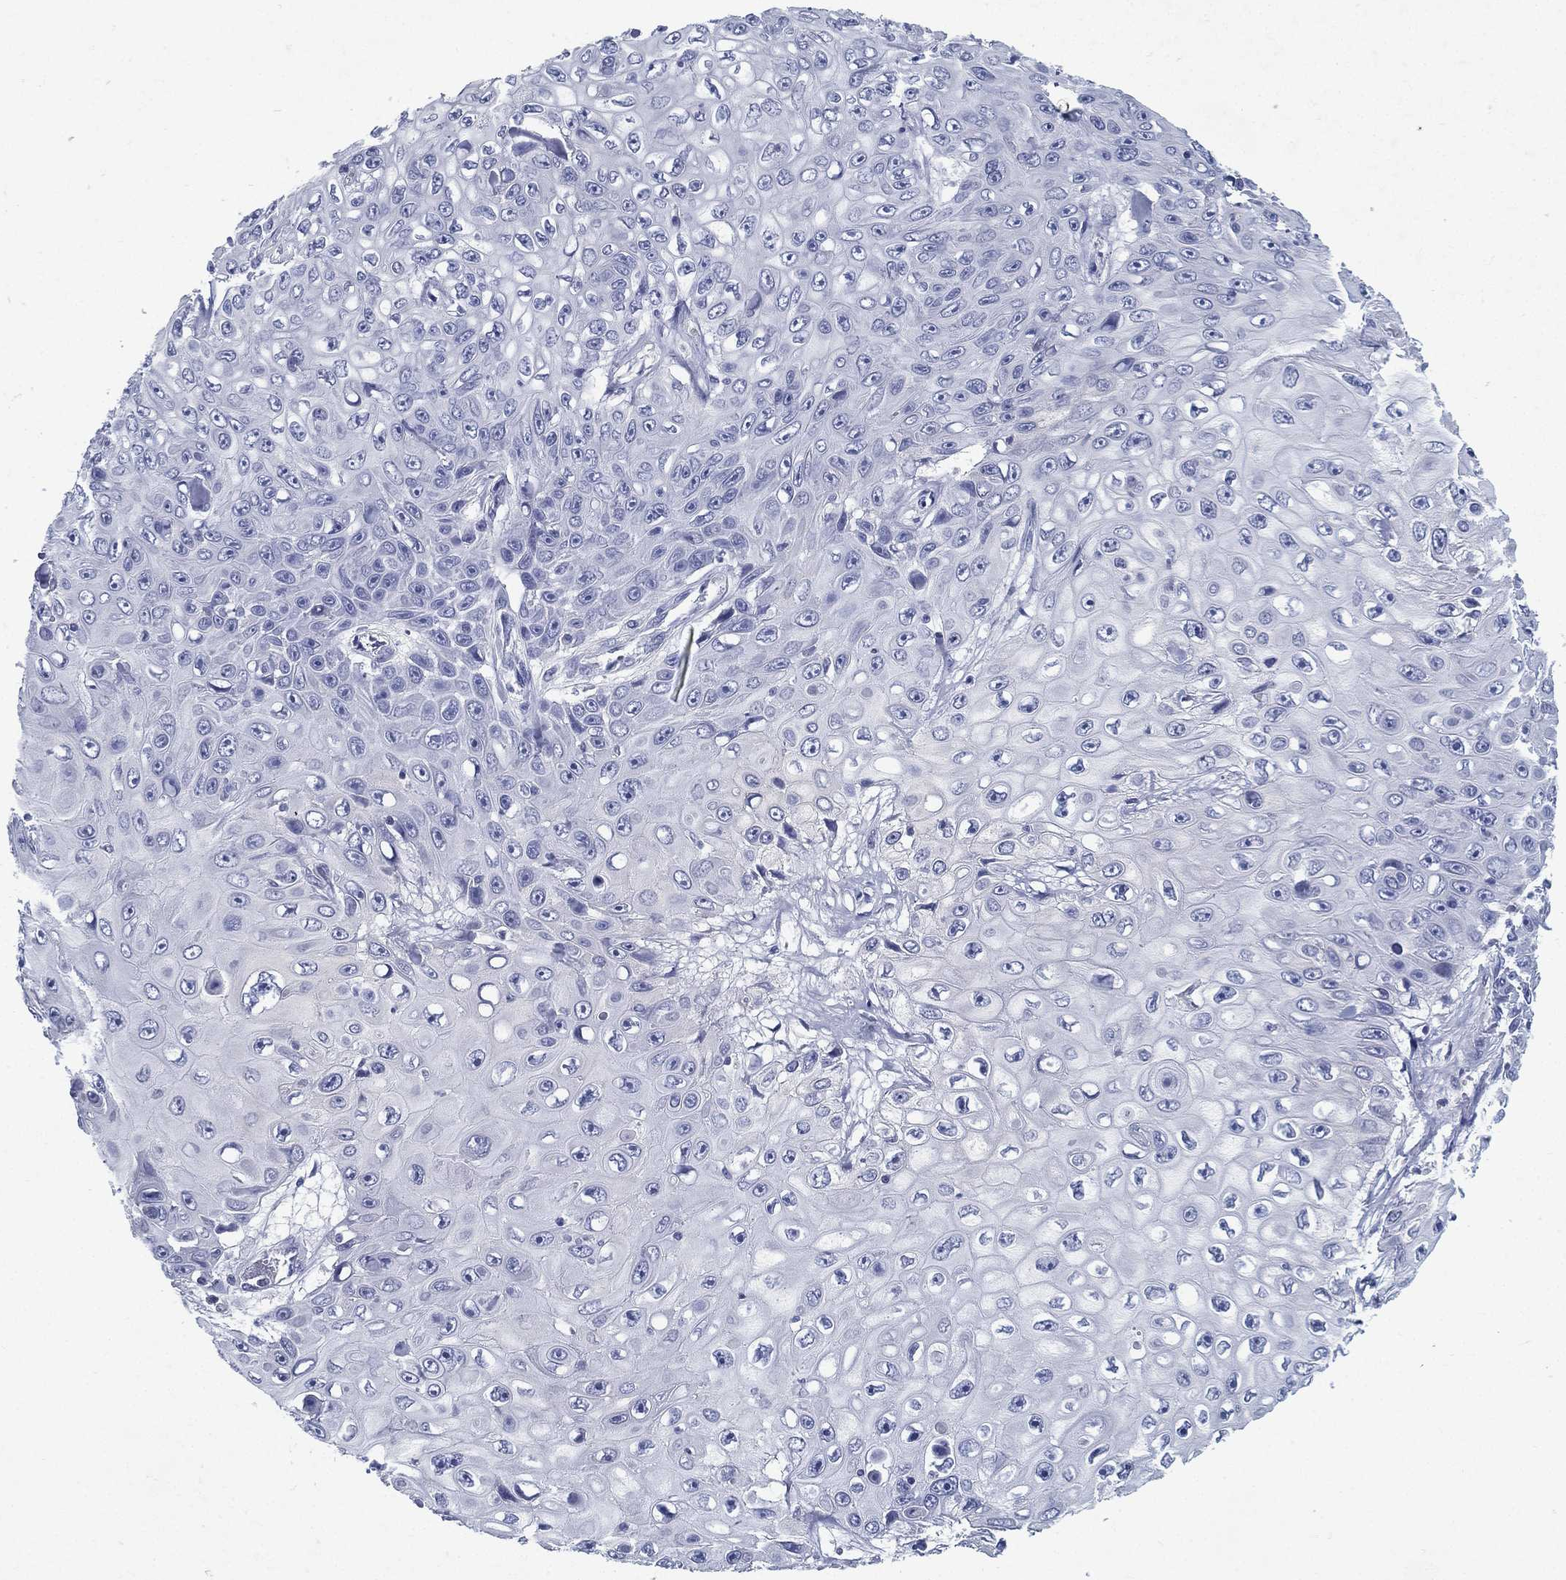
{"staining": {"intensity": "negative", "quantity": "none", "location": "none"}, "tissue": "skin cancer", "cell_type": "Tumor cells", "image_type": "cancer", "snomed": [{"axis": "morphology", "description": "Squamous cell carcinoma, NOS"}, {"axis": "topography", "description": "Skin"}], "caption": "Immunohistochemistry of squamous cell carcinoma (skin) demonstrates no positivity in tumor cells. (DAB immunohistochemistry, high magnification).", "gene": "RGS13", "patient": {"sex": "male", "age": 82}}